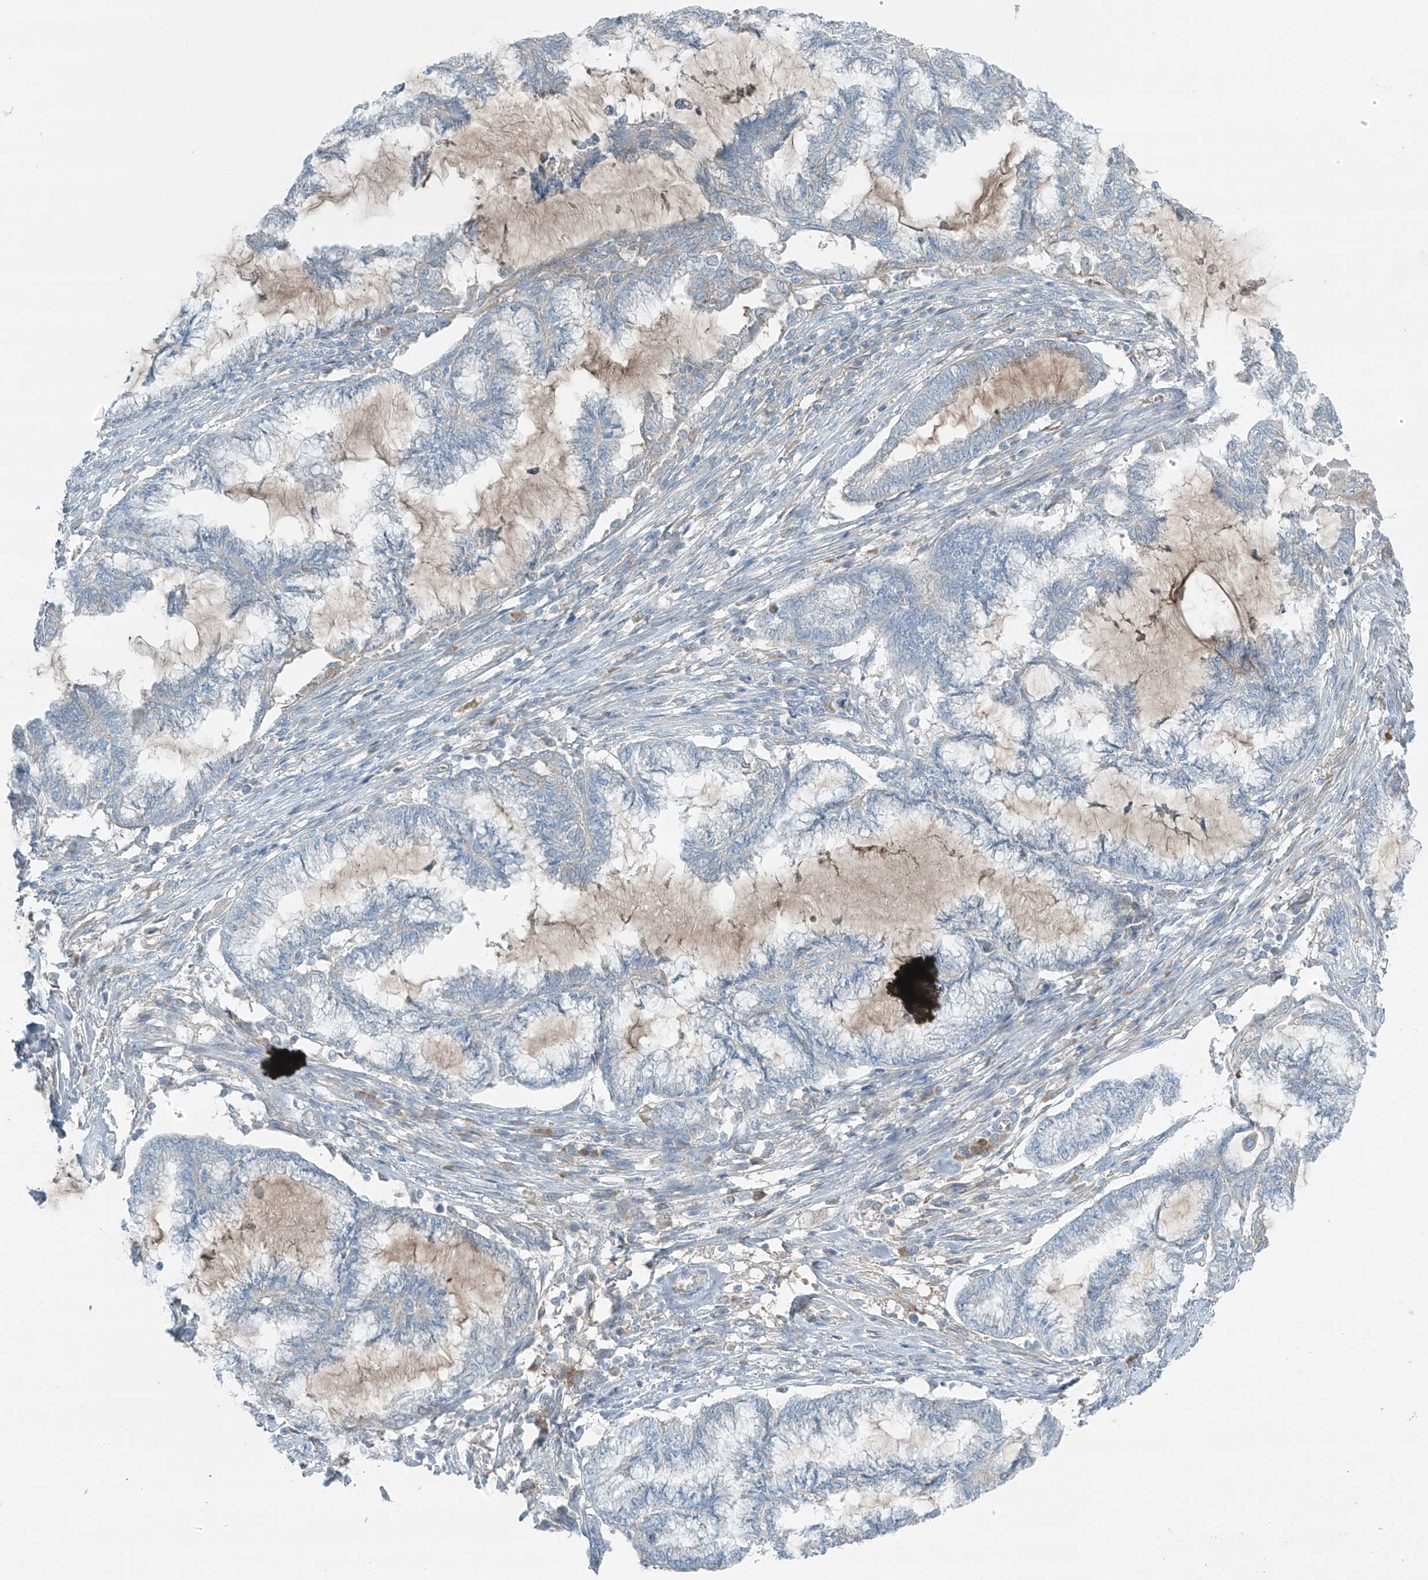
{"staining": {"intensity": "negative", "quantity": "none", "location": "none"}, "tissue": "endometrial cancer", "cell_type": "Tumor cells", "image_type": "cancer", "snomed": [{"axis": "morphology", "description": "Adenocarcinoma, NOS"}, {"axis": "topography", "description": "Endometrium"}], "caption": "DAB immunohistochemical staining of human endometrial cancer (adenocarcinoma) reveals no significant staining in tumor cells. The staining was performed using DAB (3,3'-diaminobenzidine) to visualize the protein expression in brown, while the nuclei were stained in blue with hematoxylin (Magnification: 20x).", "gene": "FAM131C", "patient": {"sex": "female", "age": 86}}